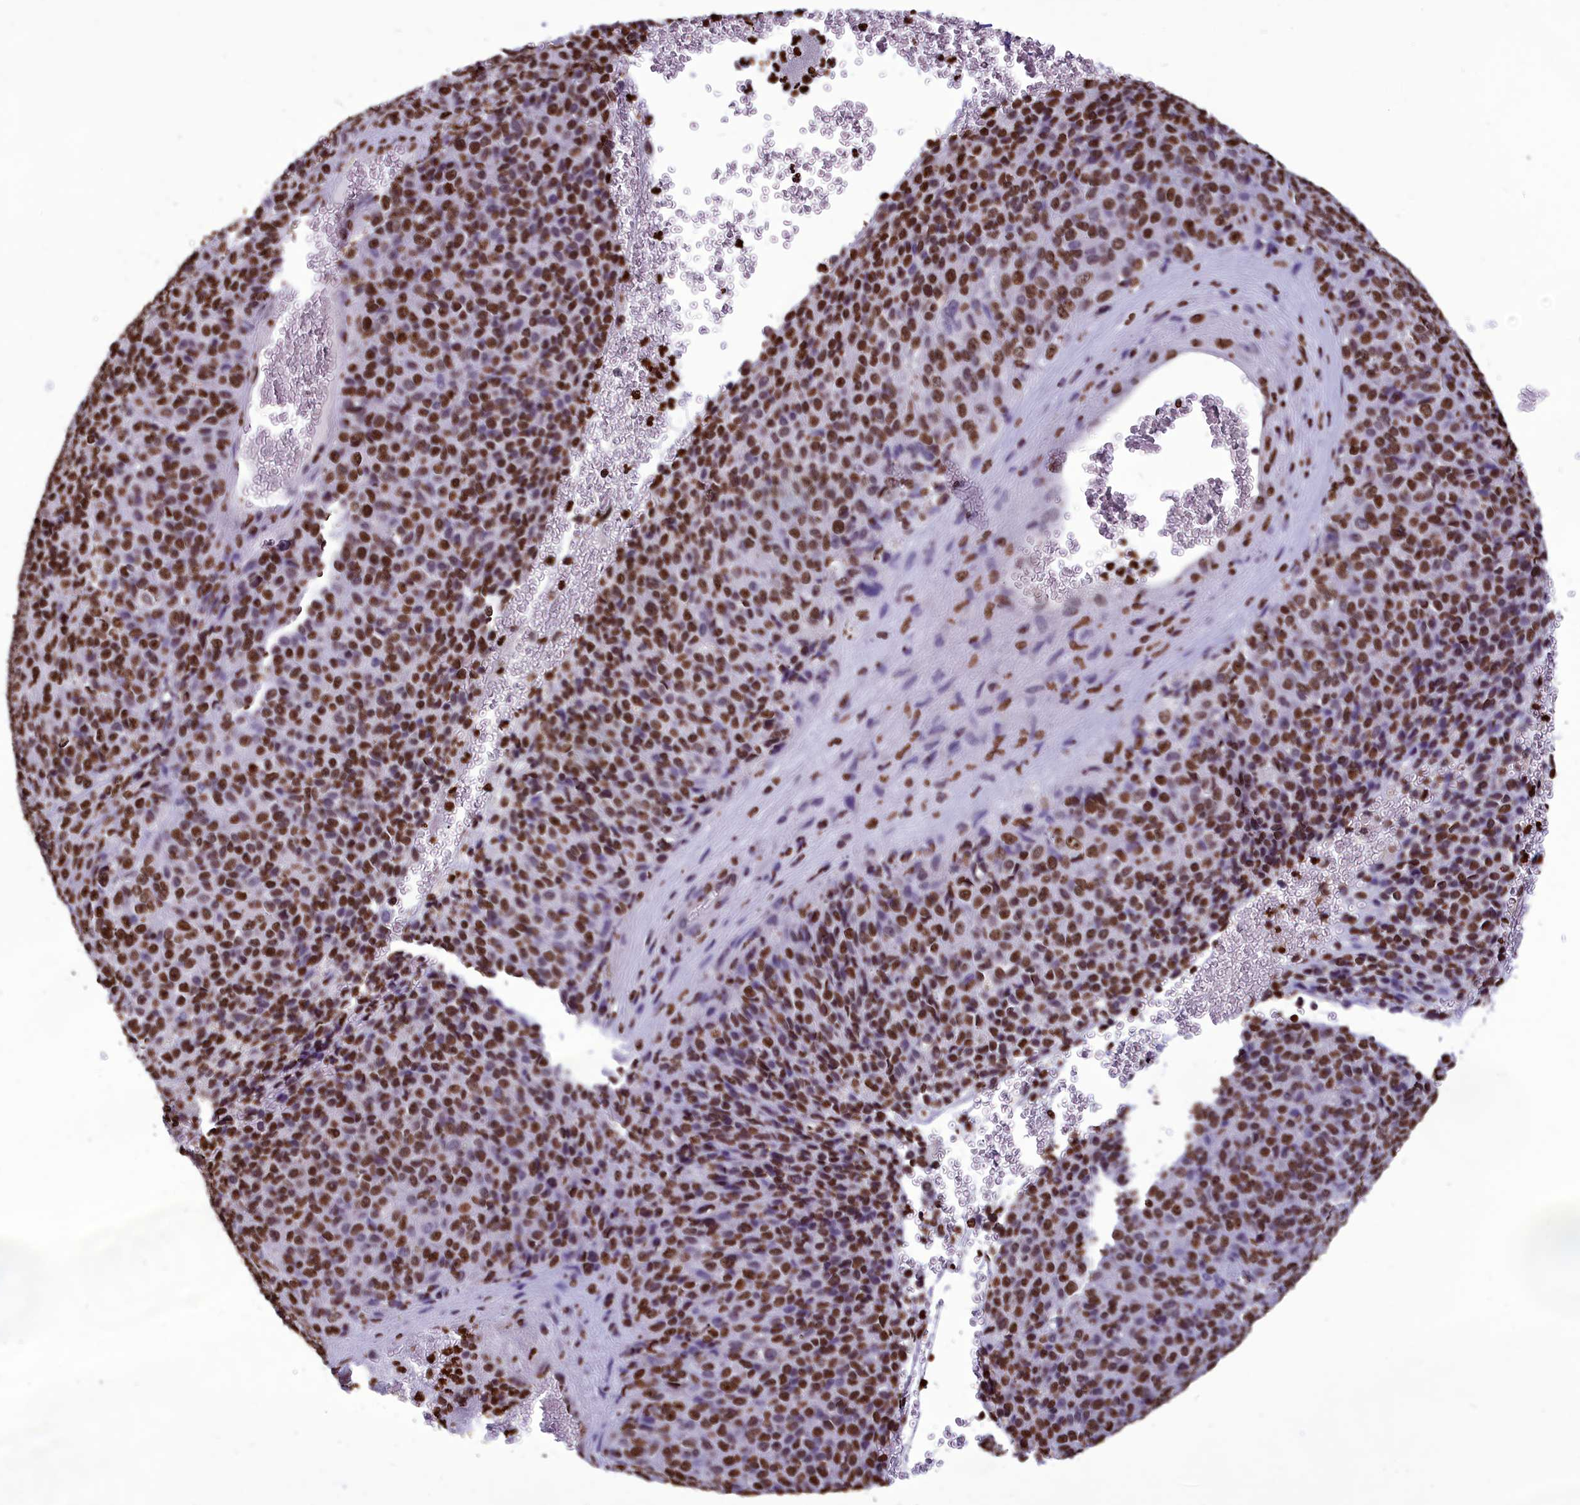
{"staining": {"intensity": "strong", "quantity": ">75%", "location": "nuclear"}, "tissue": "melanoma", "cell_type": "Tumor cells", "image_type": "cancer", "snomed": [{"axis": "morphology", "description": "Malignant melanoma, Metastatic site"}, {"axis": "topography", "description": "Brain"}], "caption": "IHC photomicrograph of human melanoma stained for a protein (brown), which reveals high levels of strong nuclear staining in approximately >75% of tumor cells.", "gene": "AKAP17A", "patient": {"sex": "female", "age": 56}}